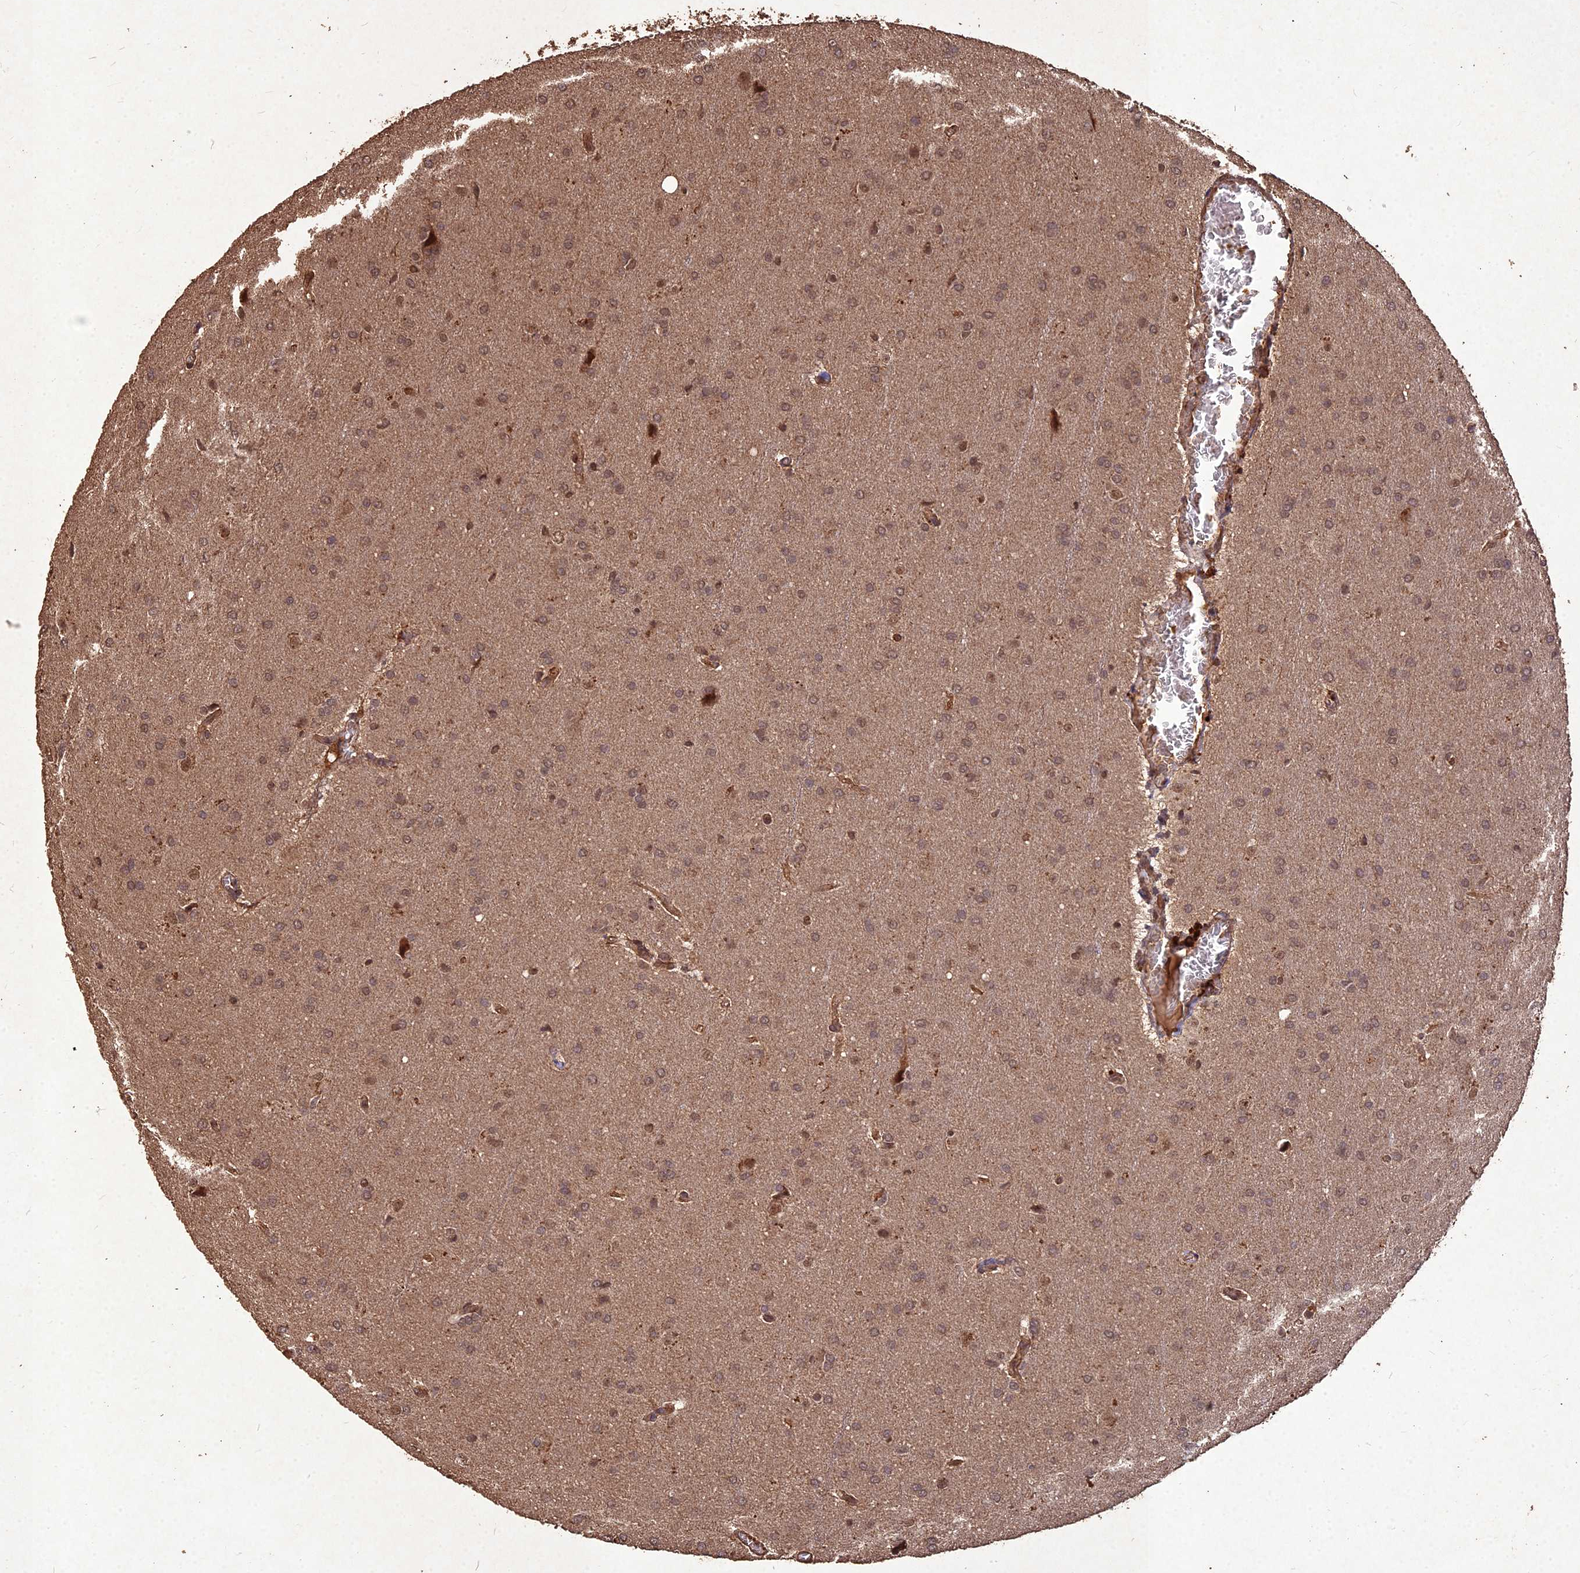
{"staining": {"intensity": "moderate", "quantity": ">75%", "location": "nuclear"}, "tissue": "glioma", "cell_type": "Tumor cells", "image_type": "cancer", "snomed": [{"axis": "morphology", "description": "Glioma, malignant, Low grade"}, {"axis": "topography", "description": "Brain"}], "caption": "High-magnification brightfield microscopy of glioma stained with DAB (3,3'-diaminobenzidine) (brown) and counterstained with hematoxylin (blue). tumor cells exhibit moderate nuclear positivity is identified in about>75% of cells.", "gene": "SYMPK", "patient": {"sex": "female", "age": 32}}